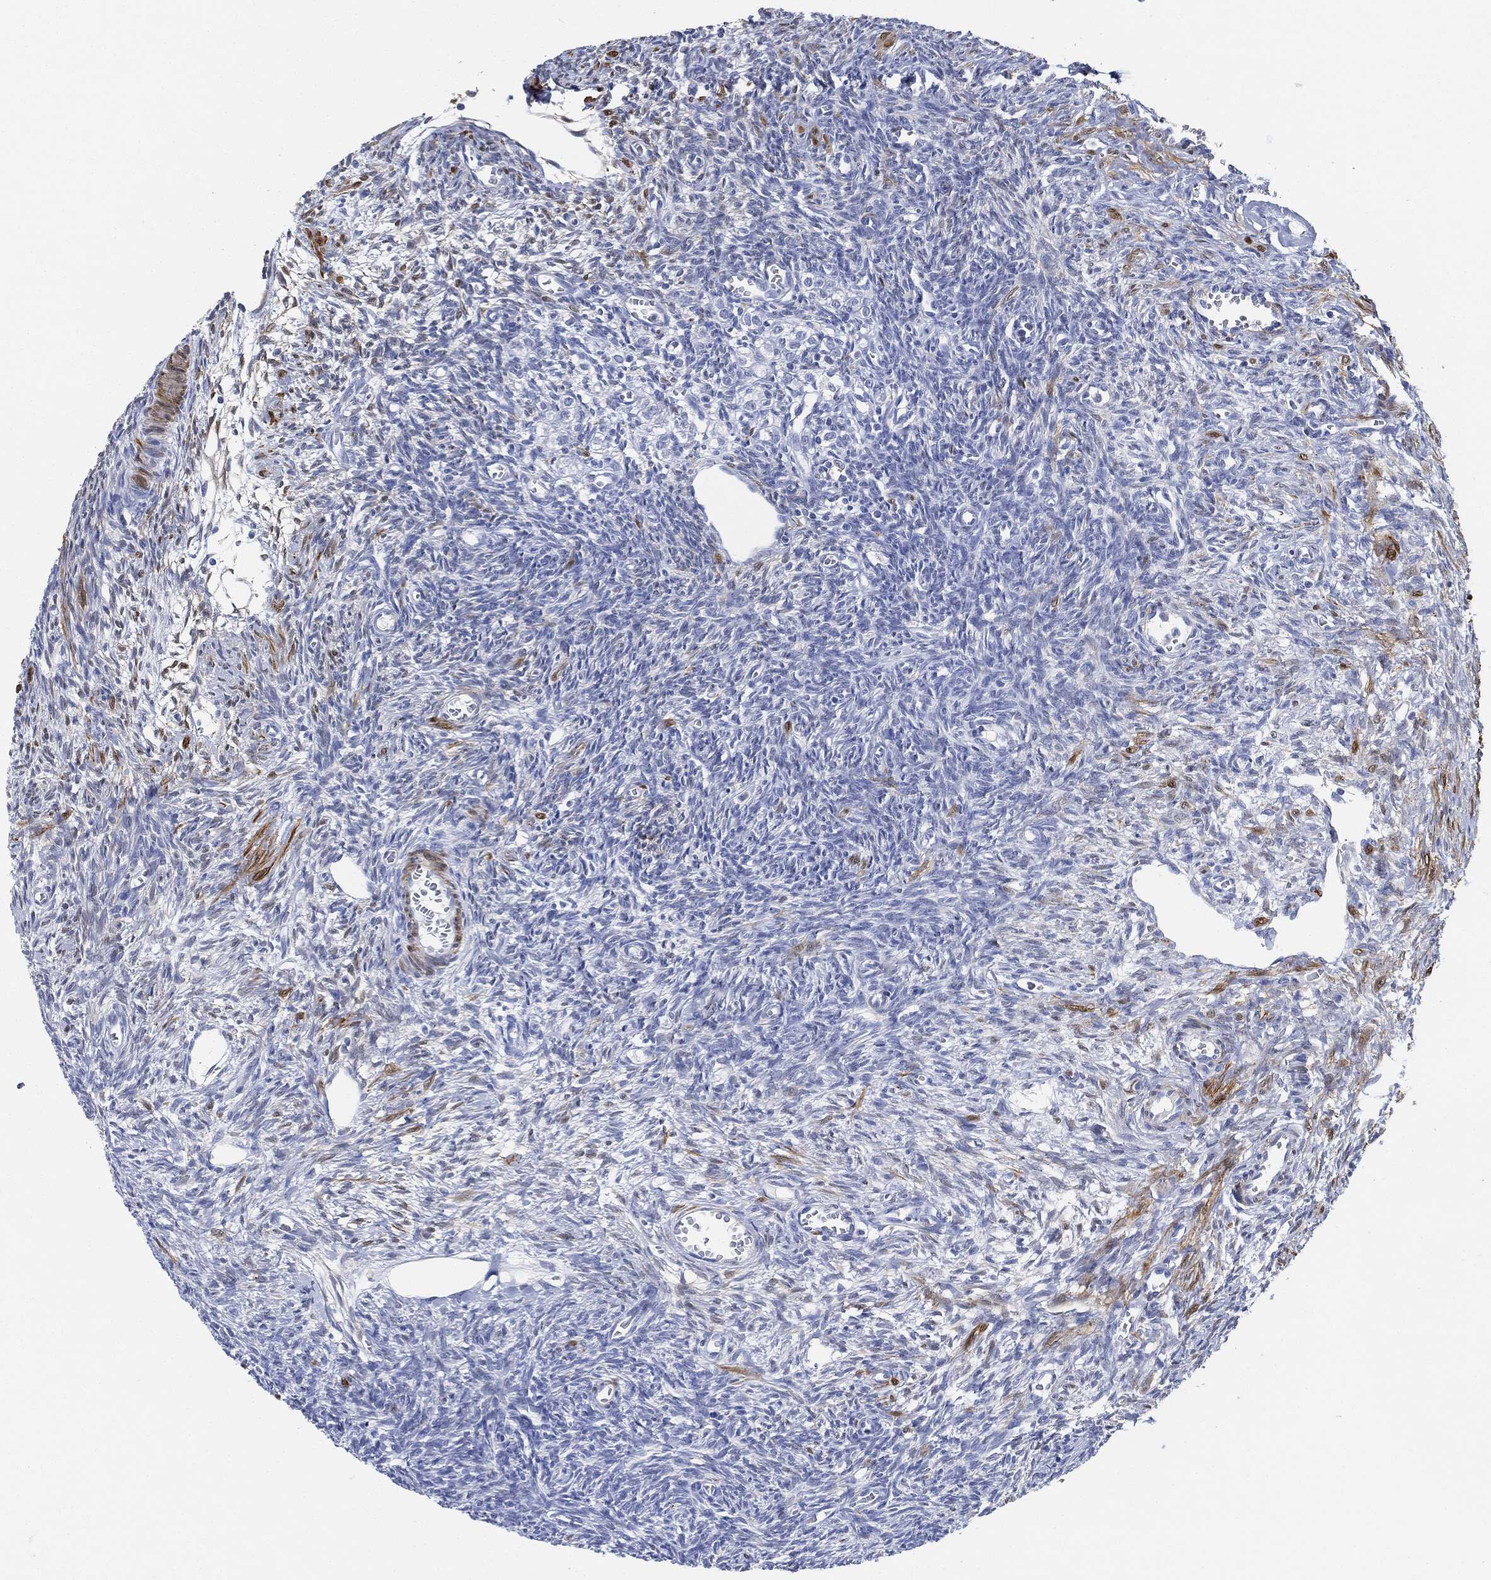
{"staining": {"intensity": "negative", "quantity": "none", "location": "none"}, "tissue": "ovary", "cell_type": "Follicle cells", "image_type": "normal", "snomed": [{"axis": "morphology", "description": "Normal tissue, NOS"}, {"axis": "topography", "description": "Ovary"}], "caption": "Micrograph shows no protein positivity in follicle cells of unremarkable ovary.", "gene": "TAGLN", "patient": {"sex": "female", "age": 27}}